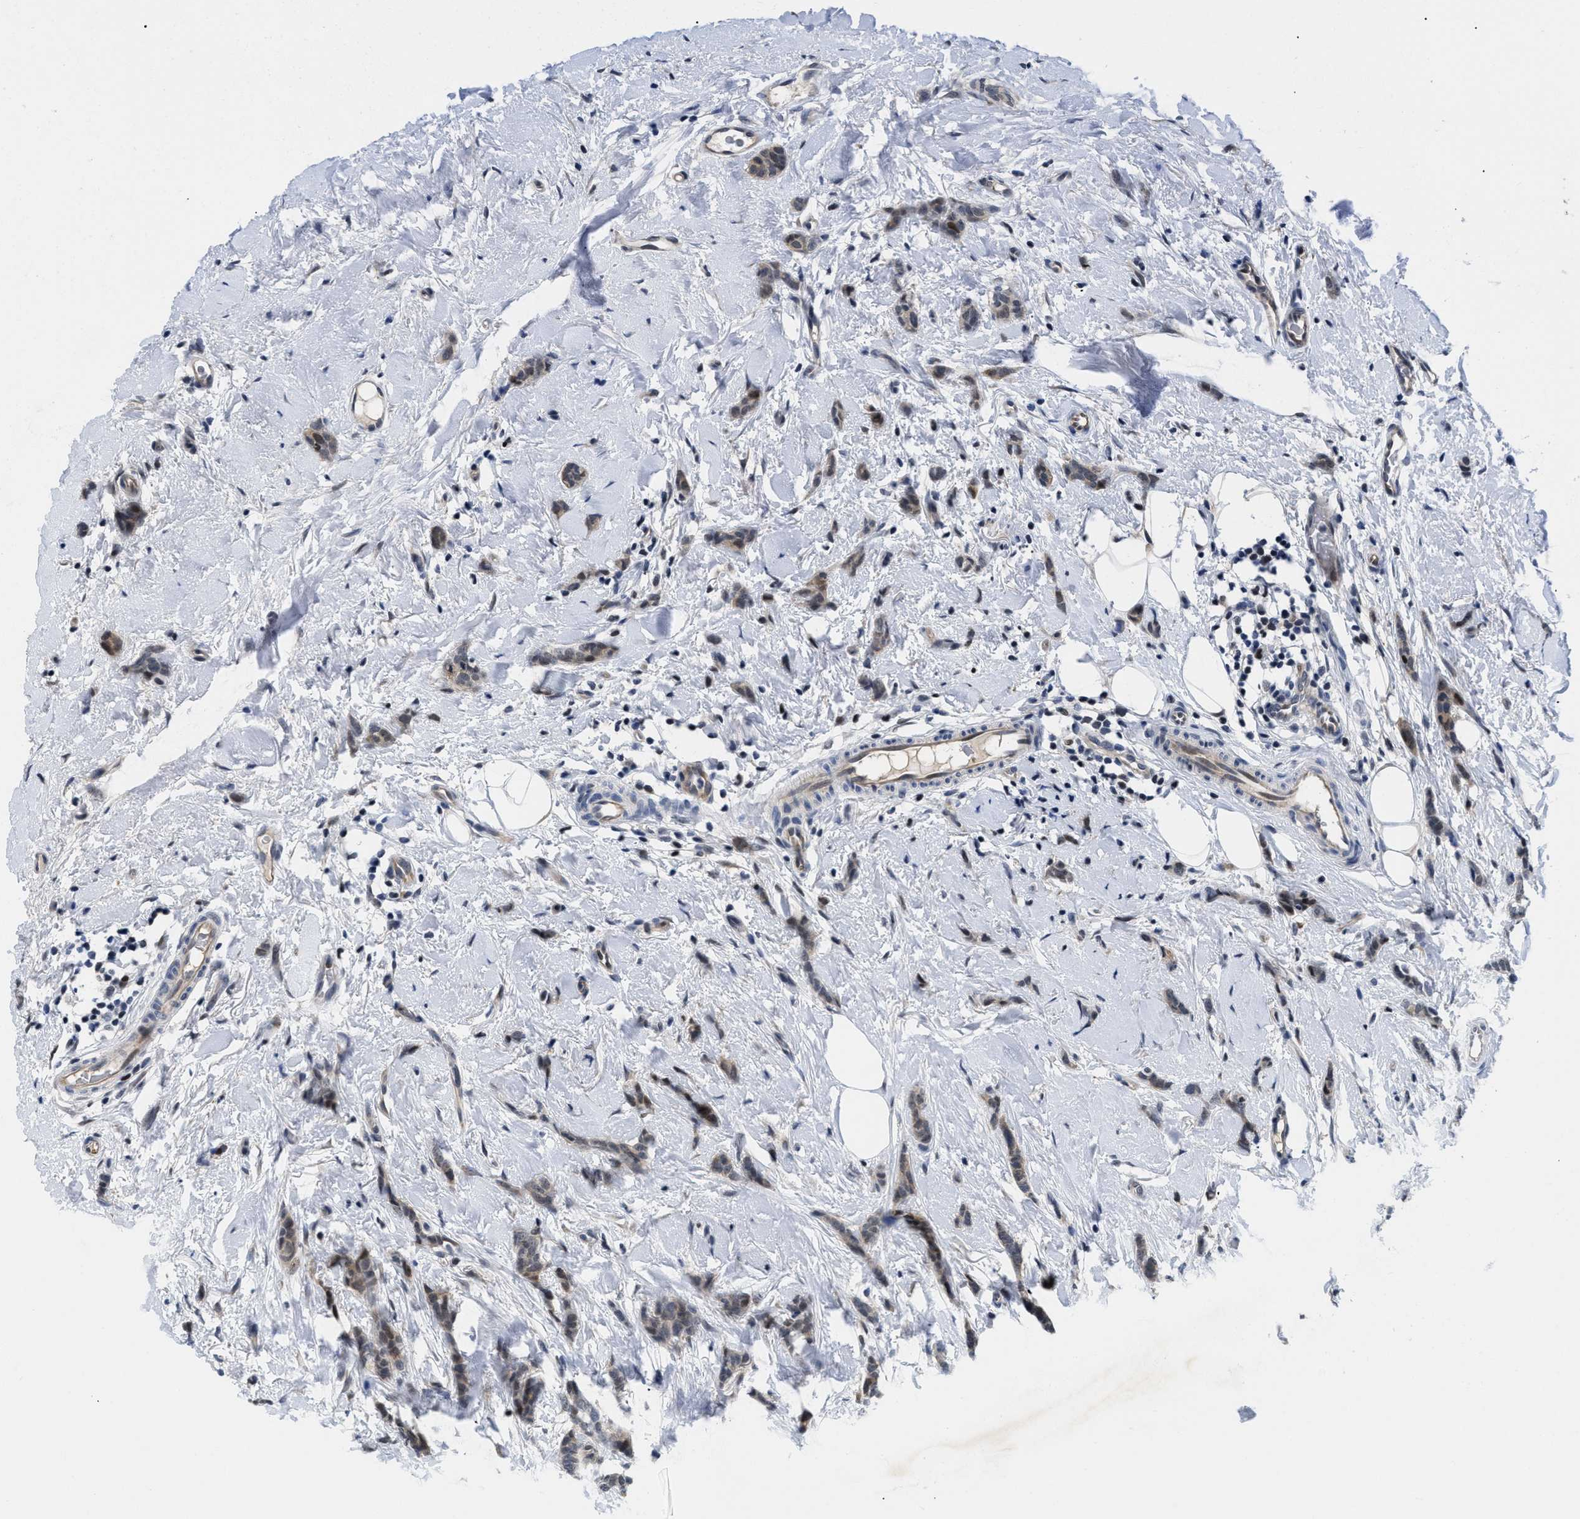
{"staining": {"intensity": "weak", "quantity": ">75%", "location": "cytoplasmic/membranous,nuclear"}, "tissue": "breast cancer", "cell_type": "Tumor cells", "image_type": "cancer", "snomed": [{"axis": "morphology", "description": "Lobular carcinoma"}, {"axis": "topography", "description": "Skin"}, {"axis": "topography", "description": "Breast"}], "caption": "Tumor cells demonstrate low levels of weak cytoplasmic/membranous and nuclear staining in about >75% of cells in lobular carcinoma (breast).", "gene": "SLC29A2", "patient": {"sex": "female", "age": 46}}